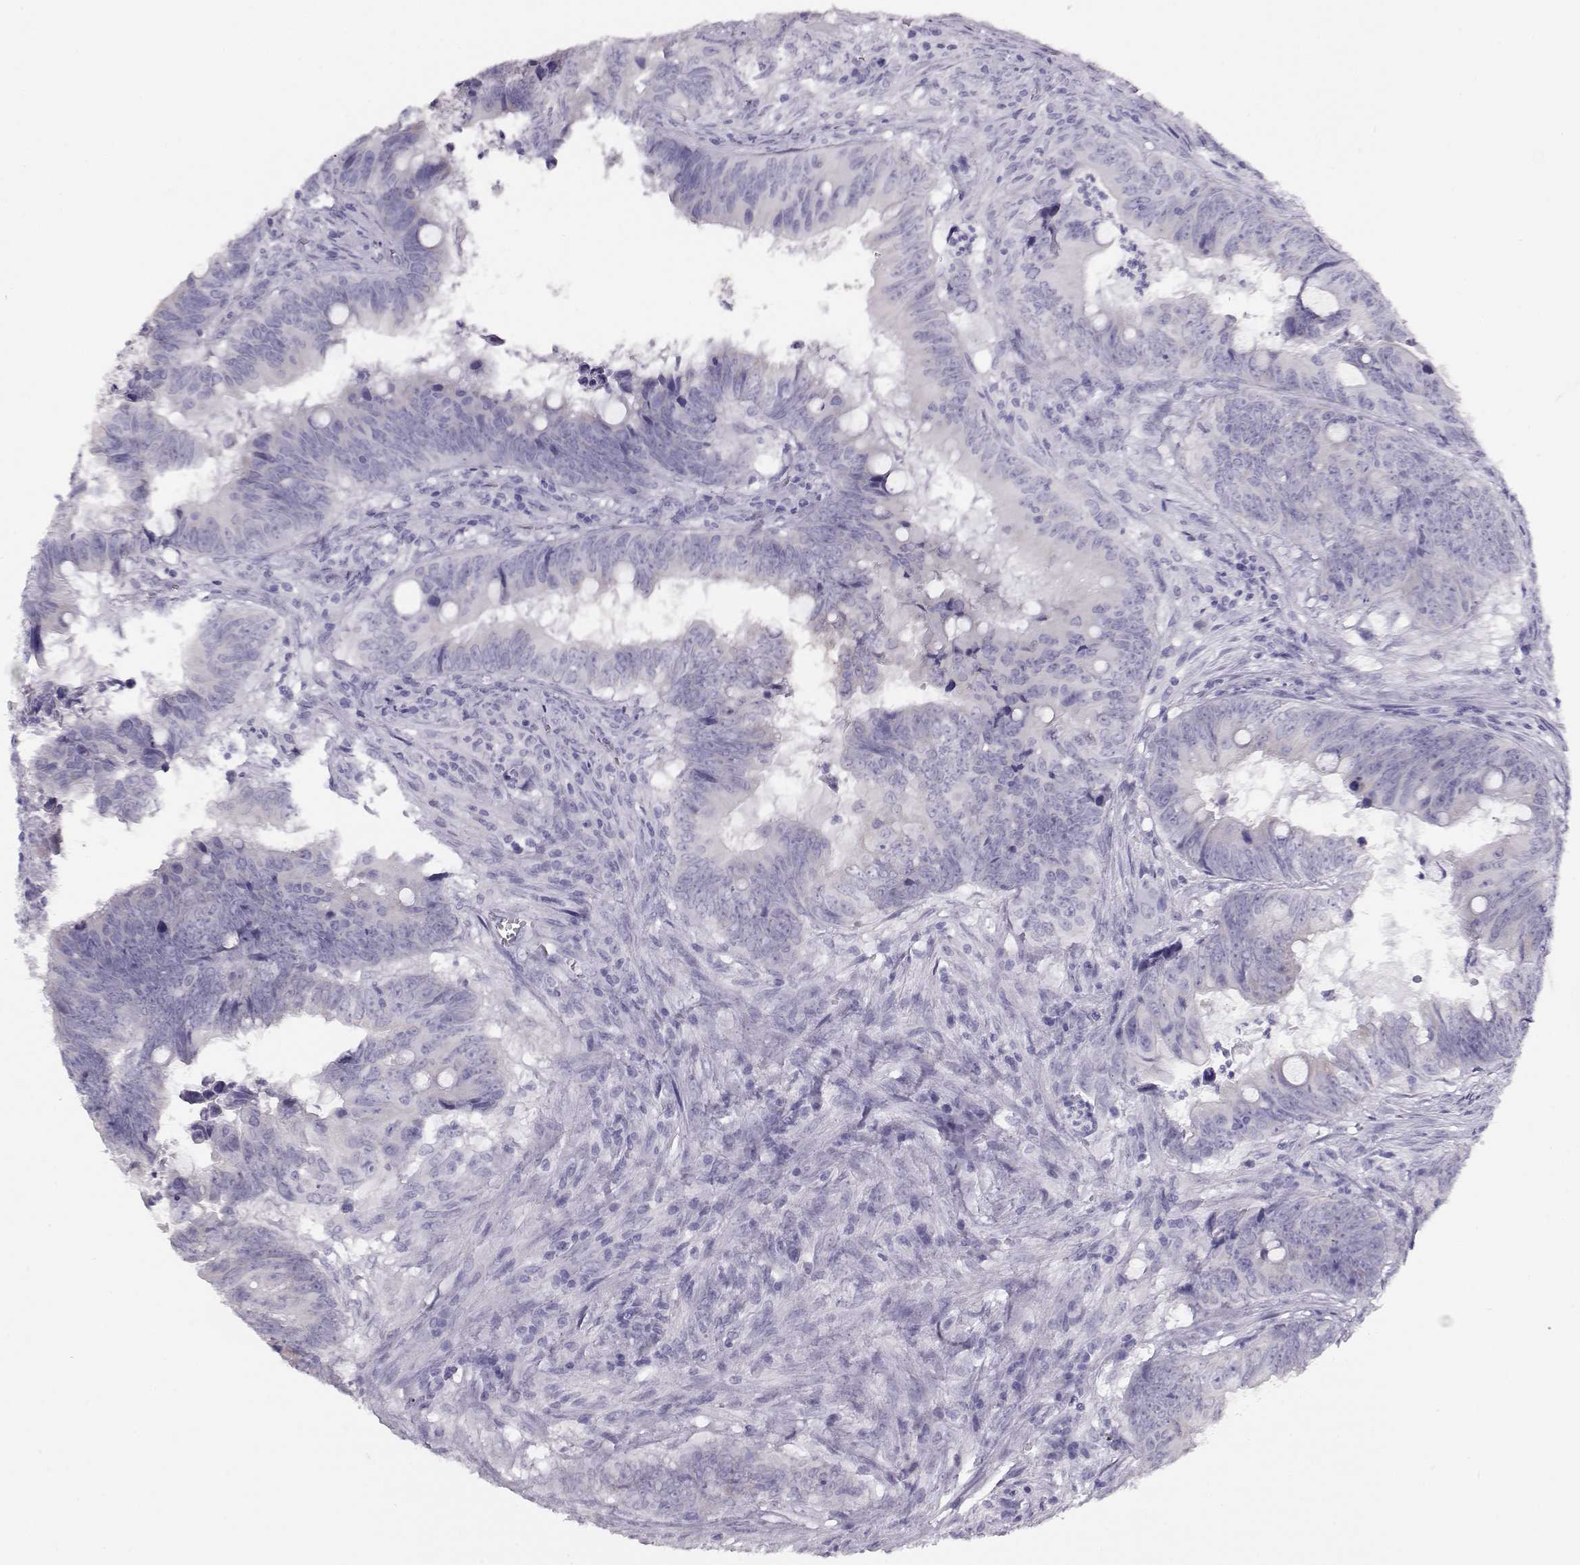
{"staining": {"intensity": "negative", "quantity": "none", "location": "none"}, "tissue": "colorectal cancer", "cell_type": "Tumor cells", "image_type": "cancer", "snomed": [{"axis": "morphology", "description": "Adenocarcinoma, NOS"}, {"axis": "topography", "description": "Colon"}], "caption": "This is a histopathology image of immunohistochemistry staining of adenocarcinoma (colorectal), which shows no expression in tumor cells.", "gene": "MAGEC1", "patient": {"sex": "female", "age": 82}}